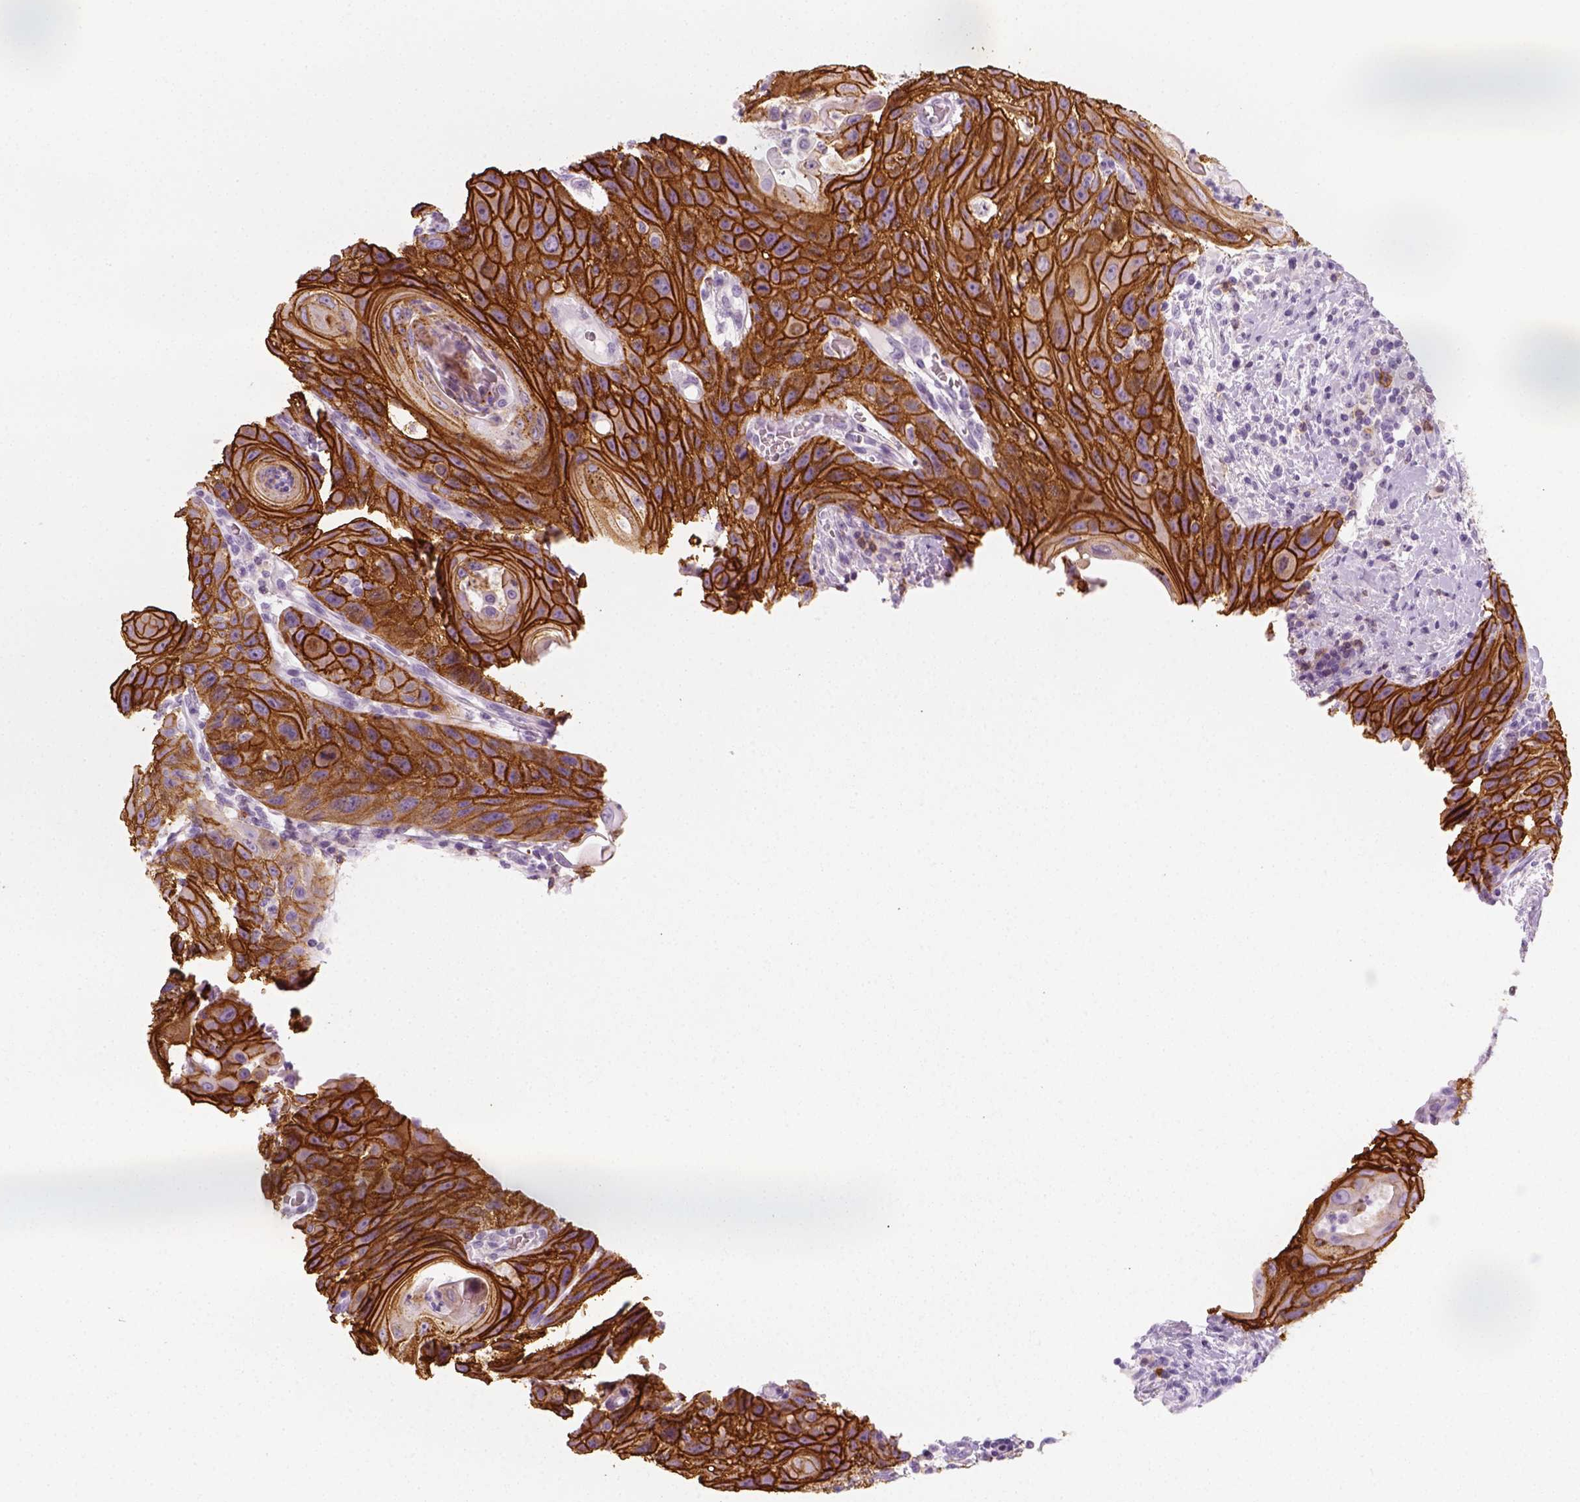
{"staining": {"intensity": "strong", "quantity": ">75%", "location": "cytoplasmic/membranous"}, "tissue": "head and neck cancer", "cell_type": "Tumor cells", "image_type": "cancer", "snomed": [{"axis": "morphology", "description": "Squamous cell carcinoma, NOS"}, {"axis": "topography", "description": "Head-Neck"}], "caption": "Immunohistochemistry (DAB) staining of head and neck cancer (squamous cell carcinoma) shows strong cytoplasmic/membranous protein expression in about >75% of tumor cells. The staining was performed using DAB, with brown indicating positive protein expression. Nuclei are stained blue with hematoxylin.", "gene": "AQP3", "patient": {"sex": "male", "age": 69}}